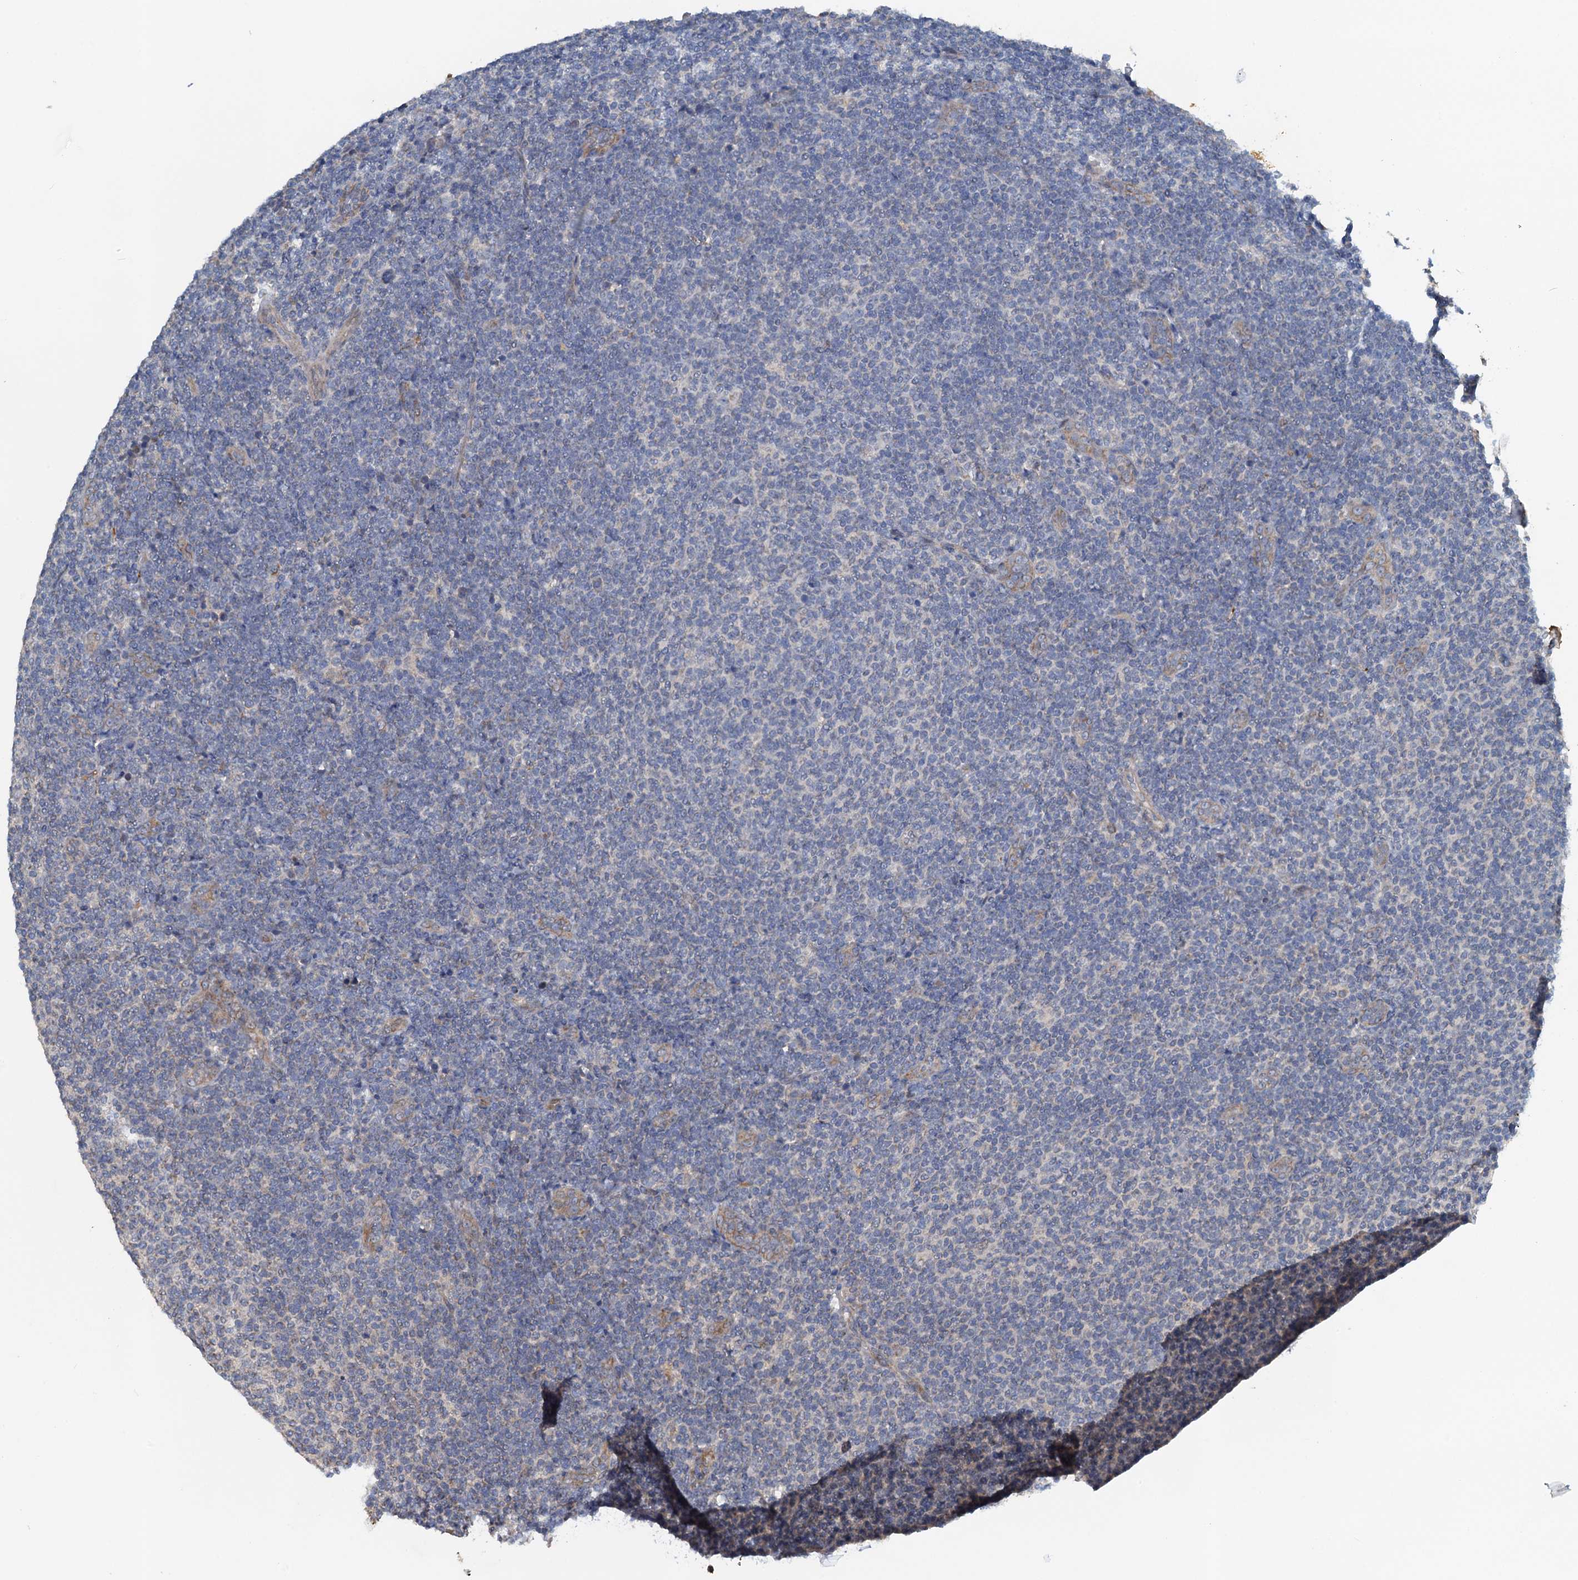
{"staining": {"intensity": "negative", "quantity": "none", "location": "none"}, "tissue": "lymphoma", "cell_type": "Tumor cells", "image_type": "cancer", "snomed": [{"axis": "morphology", "description": "Malignant lymphoma, non-Hodgkin's type, Low grade"}, {"axis": "topography", "description": "Lymph node"}], "caption": "Immunohistochemical staining of human lymphoma exhibits no significant expression in tumor cells.", "gene": "ZNF606", "patient": {"sex": "male", "age": 66}}